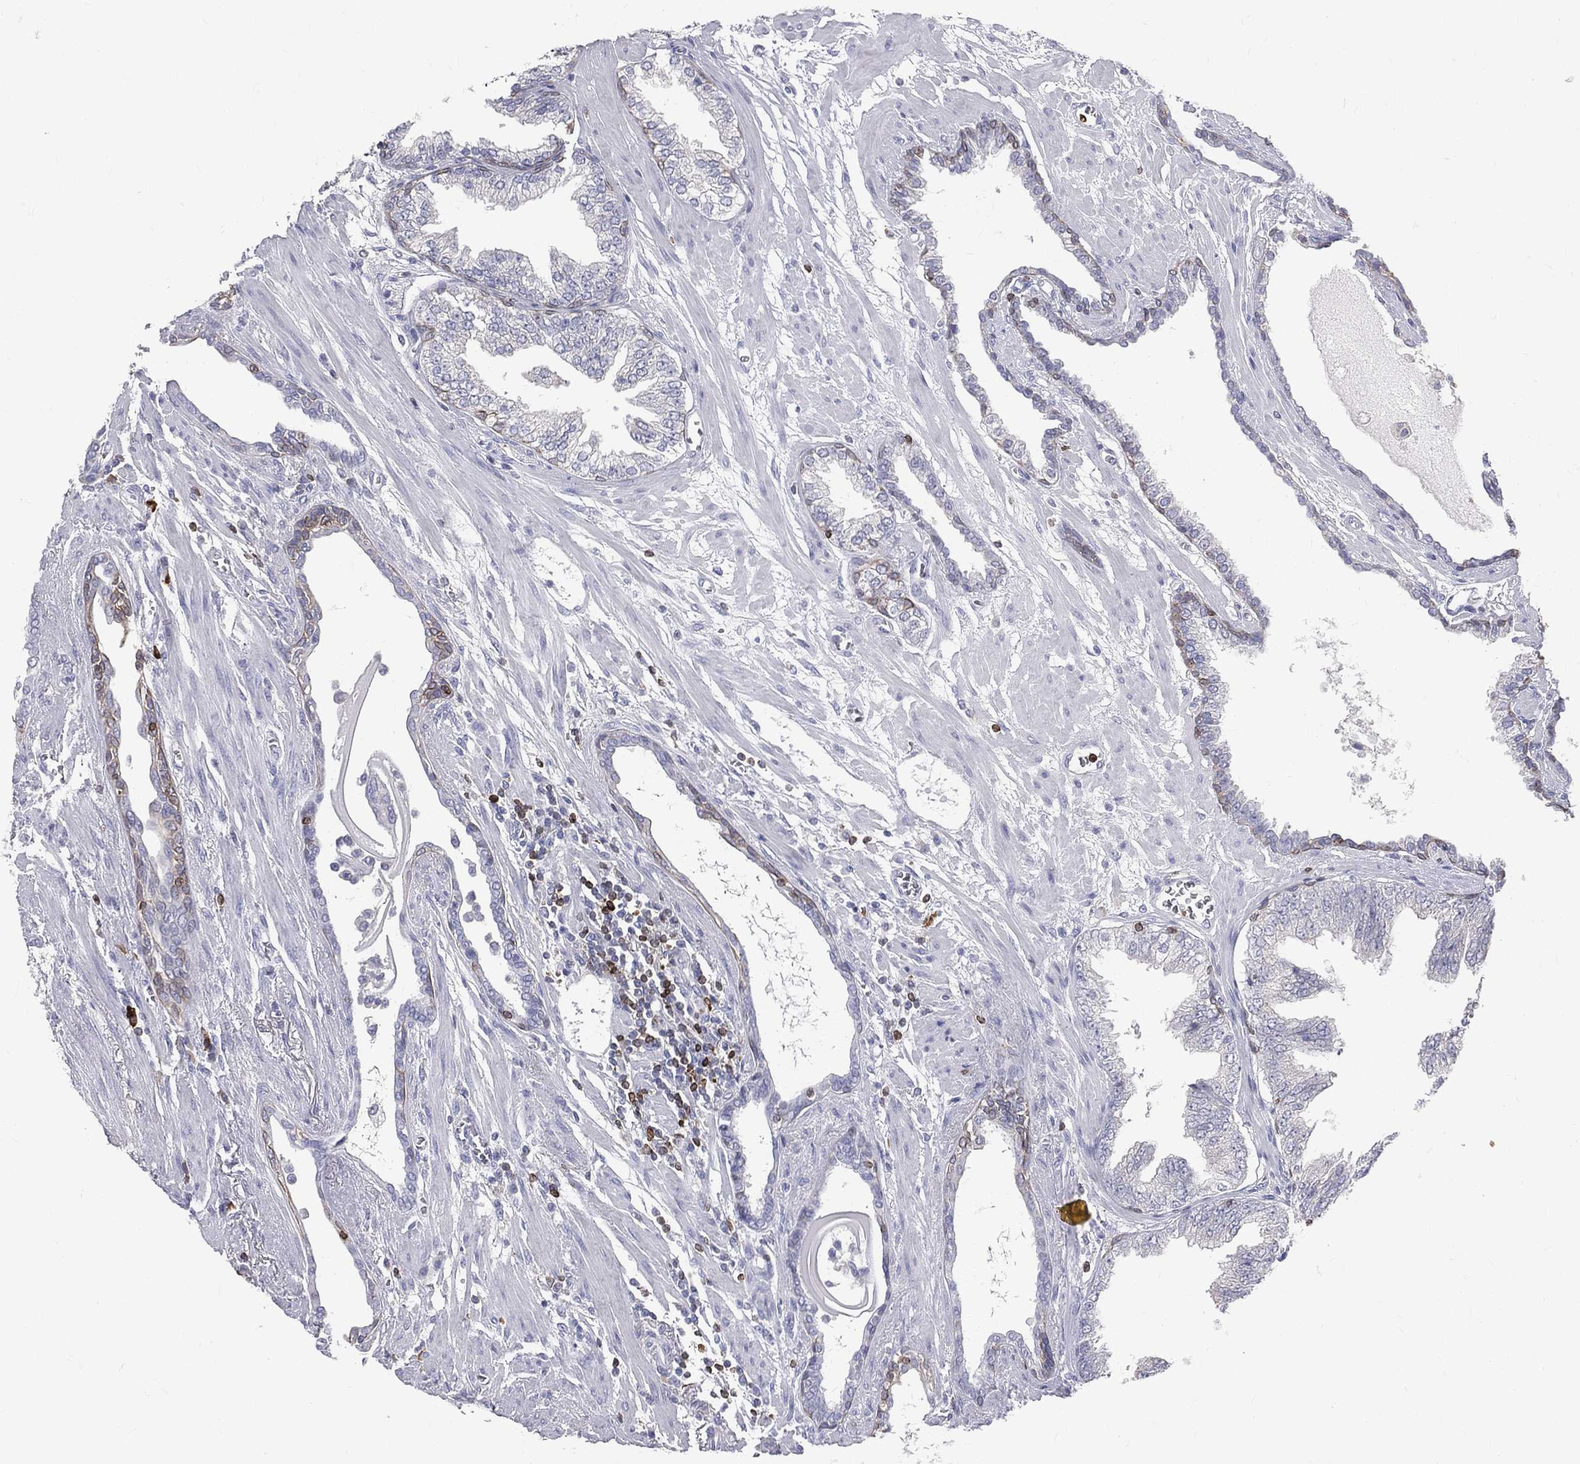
{"staining": {"intensity": "negative", "quantity": "none", "location": "none"}, "tissue": "prostate cancer", "cell_type": "Tumor cells", "image_type": "cancer", "snomed": [{"axis": "morphology", "description": "Adenocarcinoma, Low grade"}, {"axis": "topography", "description": "Prostate"}], "caption": "An immunohistochemistry micrograph of low-grade adenocarcinoma (prostate) is shown. There is no staining in tumor cells of low-grade adenocarcinoma (prostate).", "gene": "CTSW", "patient": {"sex": "male", "age": 69}}